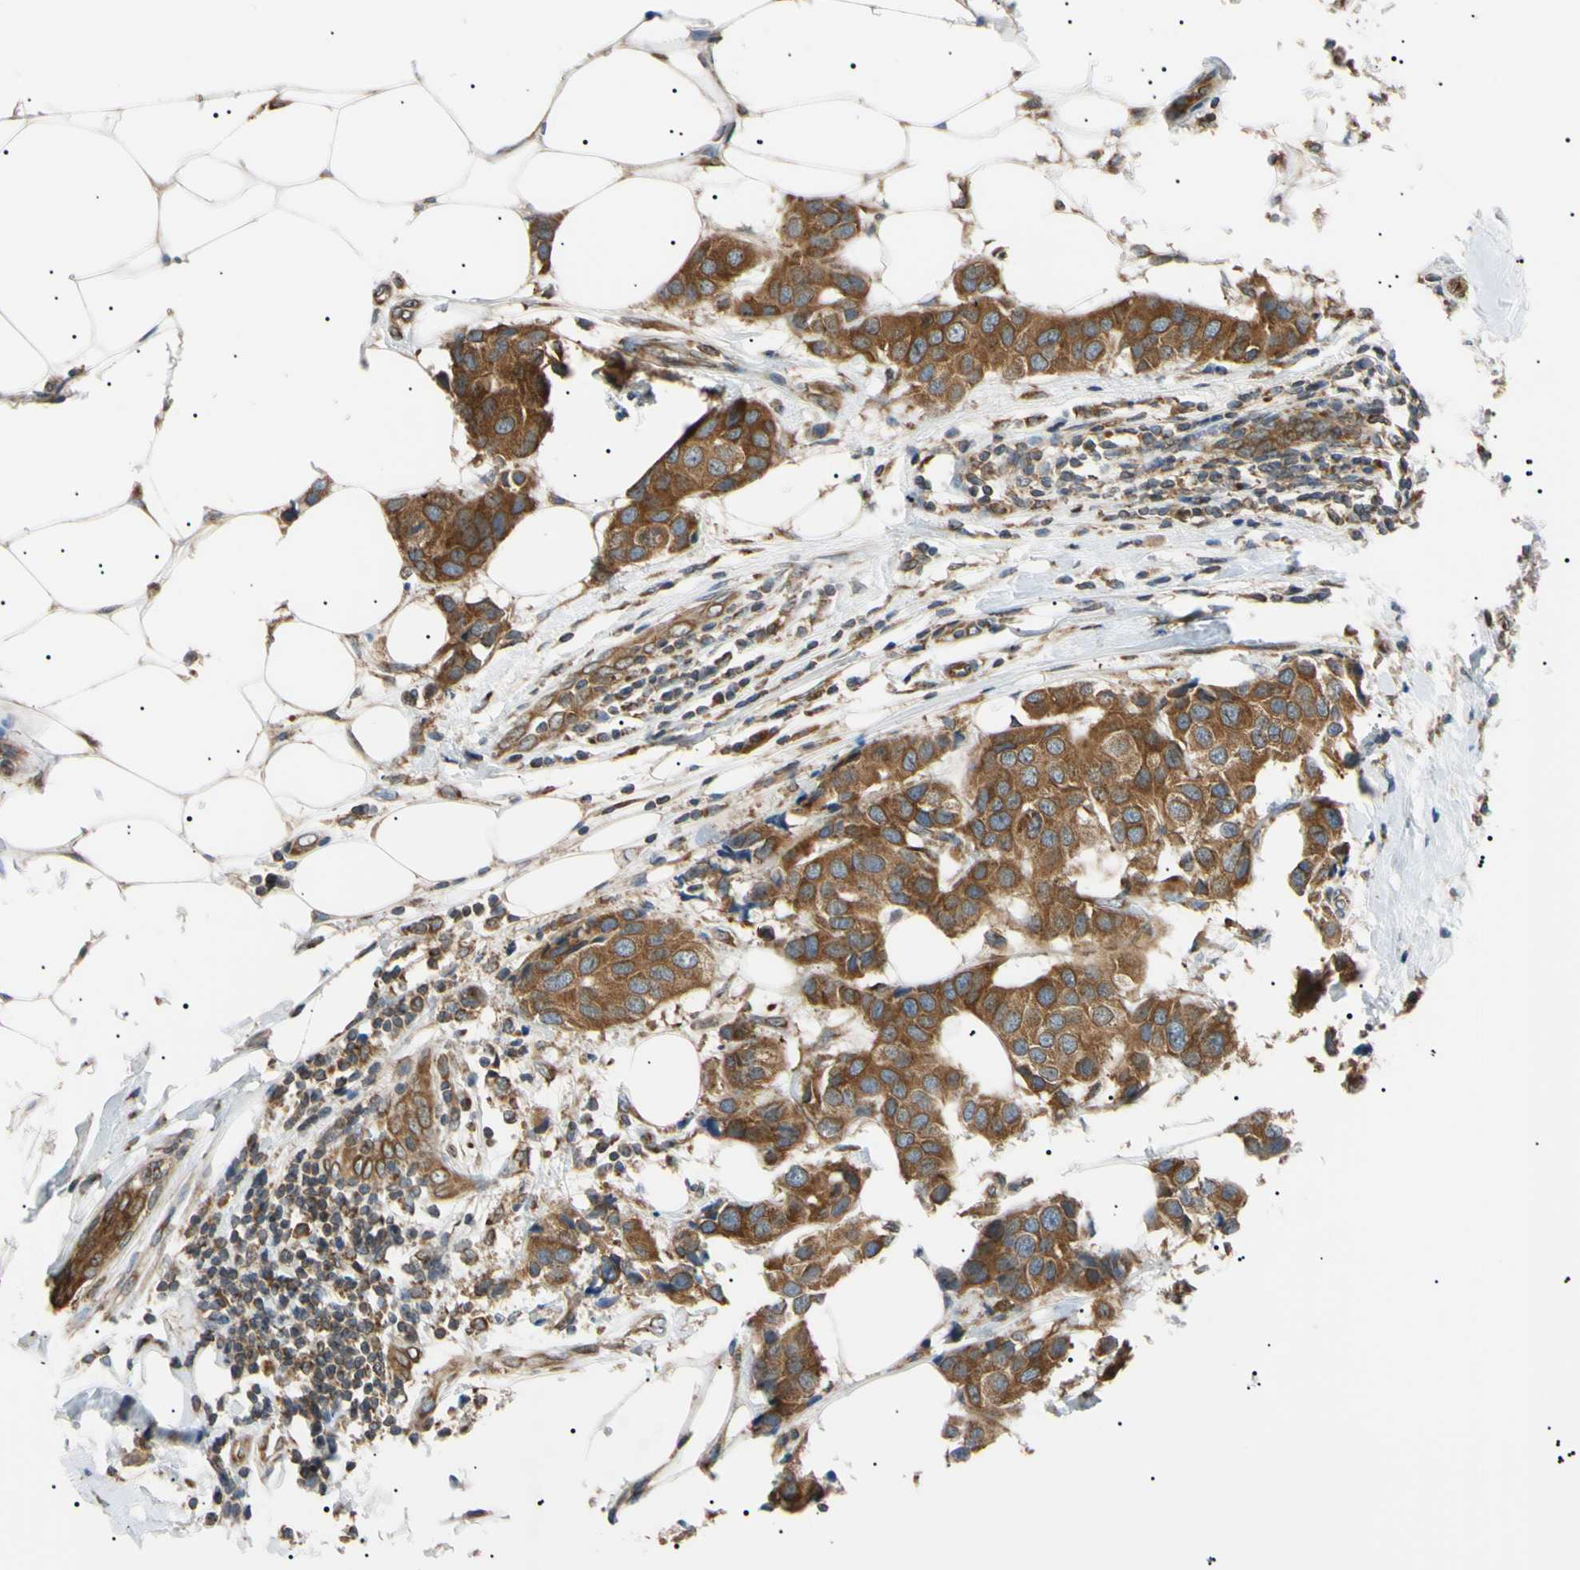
{"staining": {"intensity": "strong", "quantity": ">75%", "location": "cytoplasmic/membranous"}, "tissue": "breast cancer", "cell_type": "Tumor cells", "image_type": "cancer", "snomed": [{"axis": "morphology", "description": "Normal tissue, NOS"}, {"axis": "morphology", "description": "Duct carcinoma"}, {"axis": "topography", "description": "Breast"}], "caption": "DAB (3,3'-diaminobenzidine) immunohistochemical staining of breast cancer displays strong cytoplasmic/membranous protein positivity in approximately >75% of tumor cells.", "gene": "VAPA", "patient": {"sex": "female", "age": 39}}